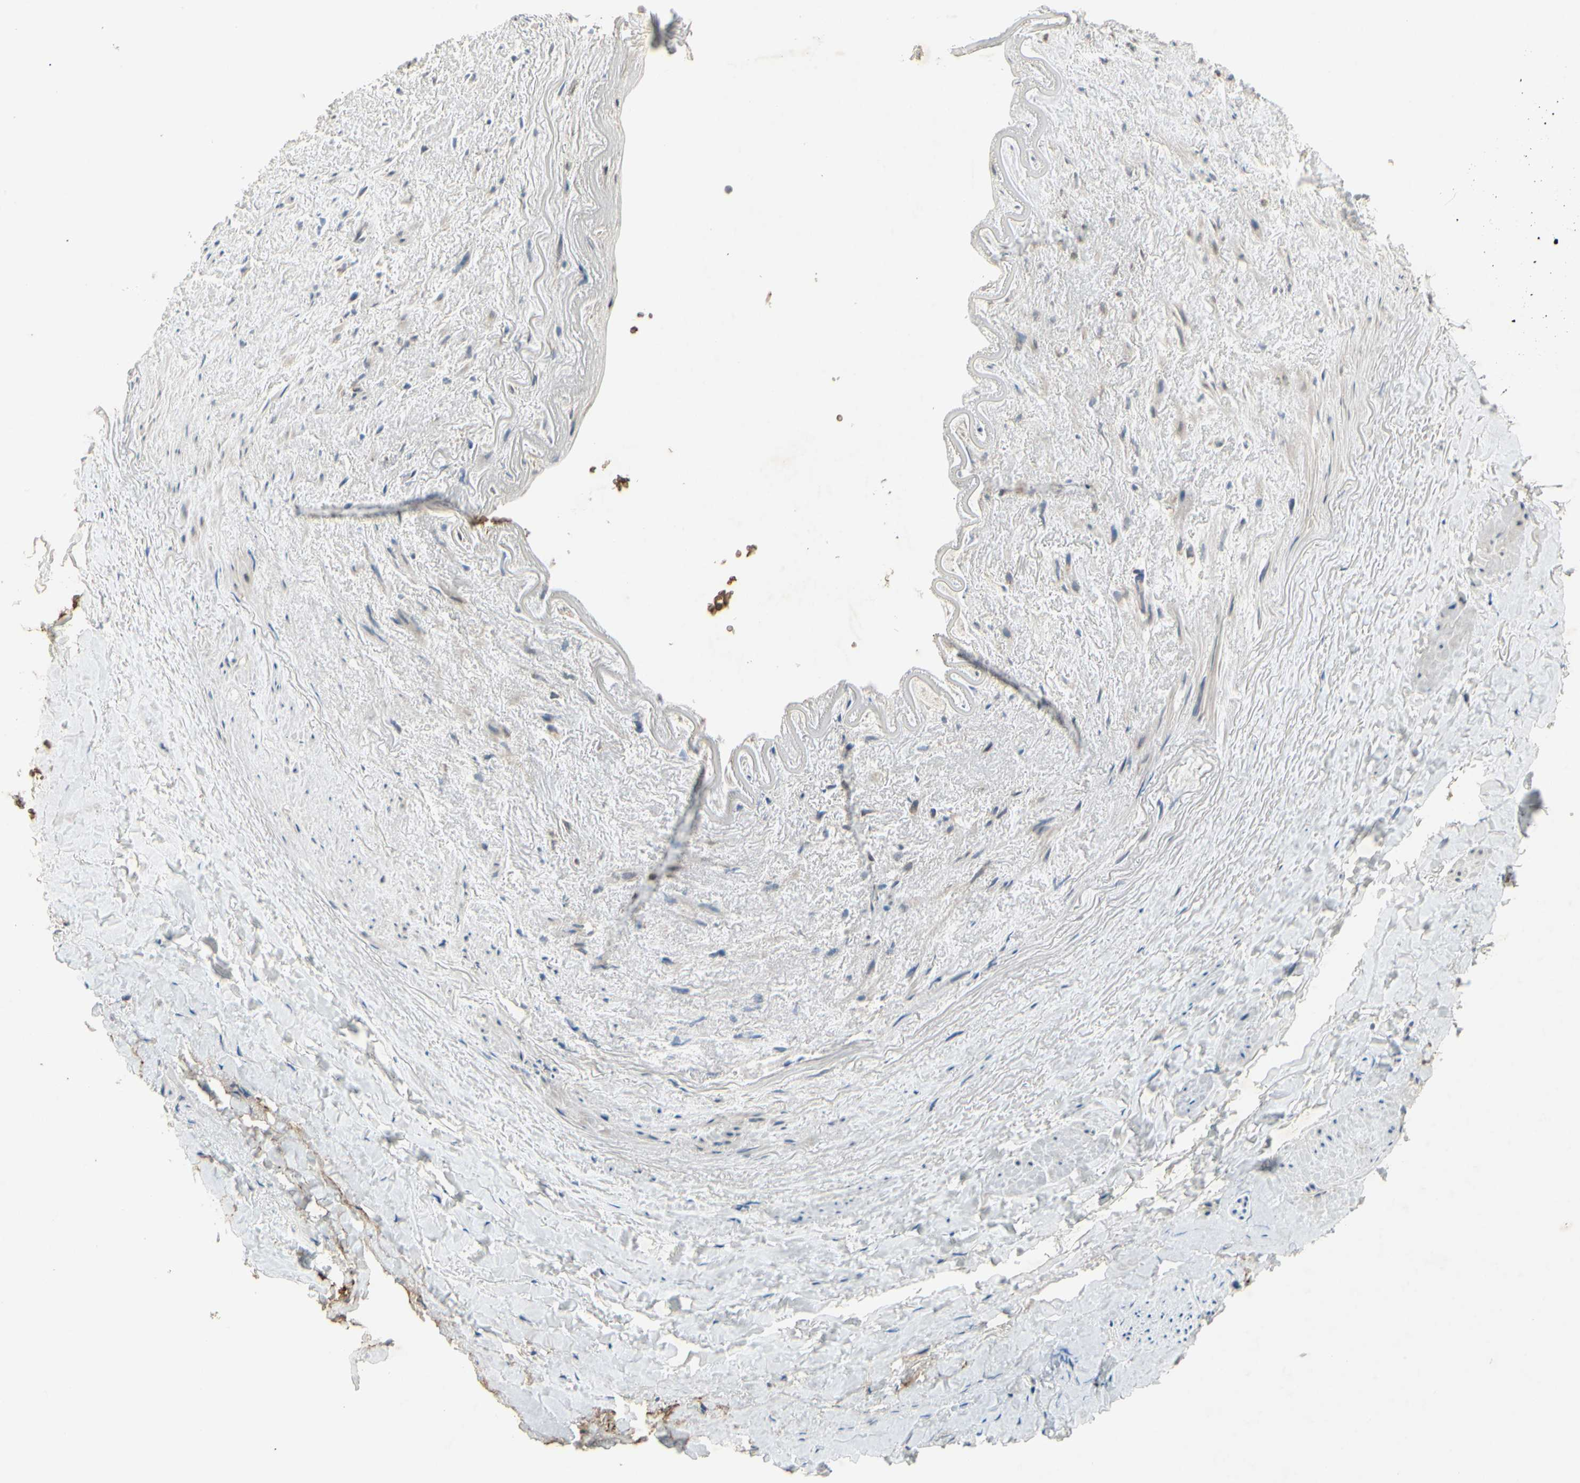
{"staining": {"intensity": "moderate", "quantity": ">75%", "location": "cytoplasmic/membranous"}, "tissue": "adipose tissue", "cell_type": "Adipocytes", "image_type": "normal", "snomed": [{"axis": "morphology", "description": "Normal tissue, NOS"}, {"axis": "topography", "description": "Peripheral nerve tissue"}], "caption": "Approximately >75% of adipocytes in normal adipose tissue reveal moderate cytoplasmic/membranous protein staining as visualized by brown immunohistochemical staining.", "gene": "GYPC", "patient": {"sex": "male", "age": 70}}